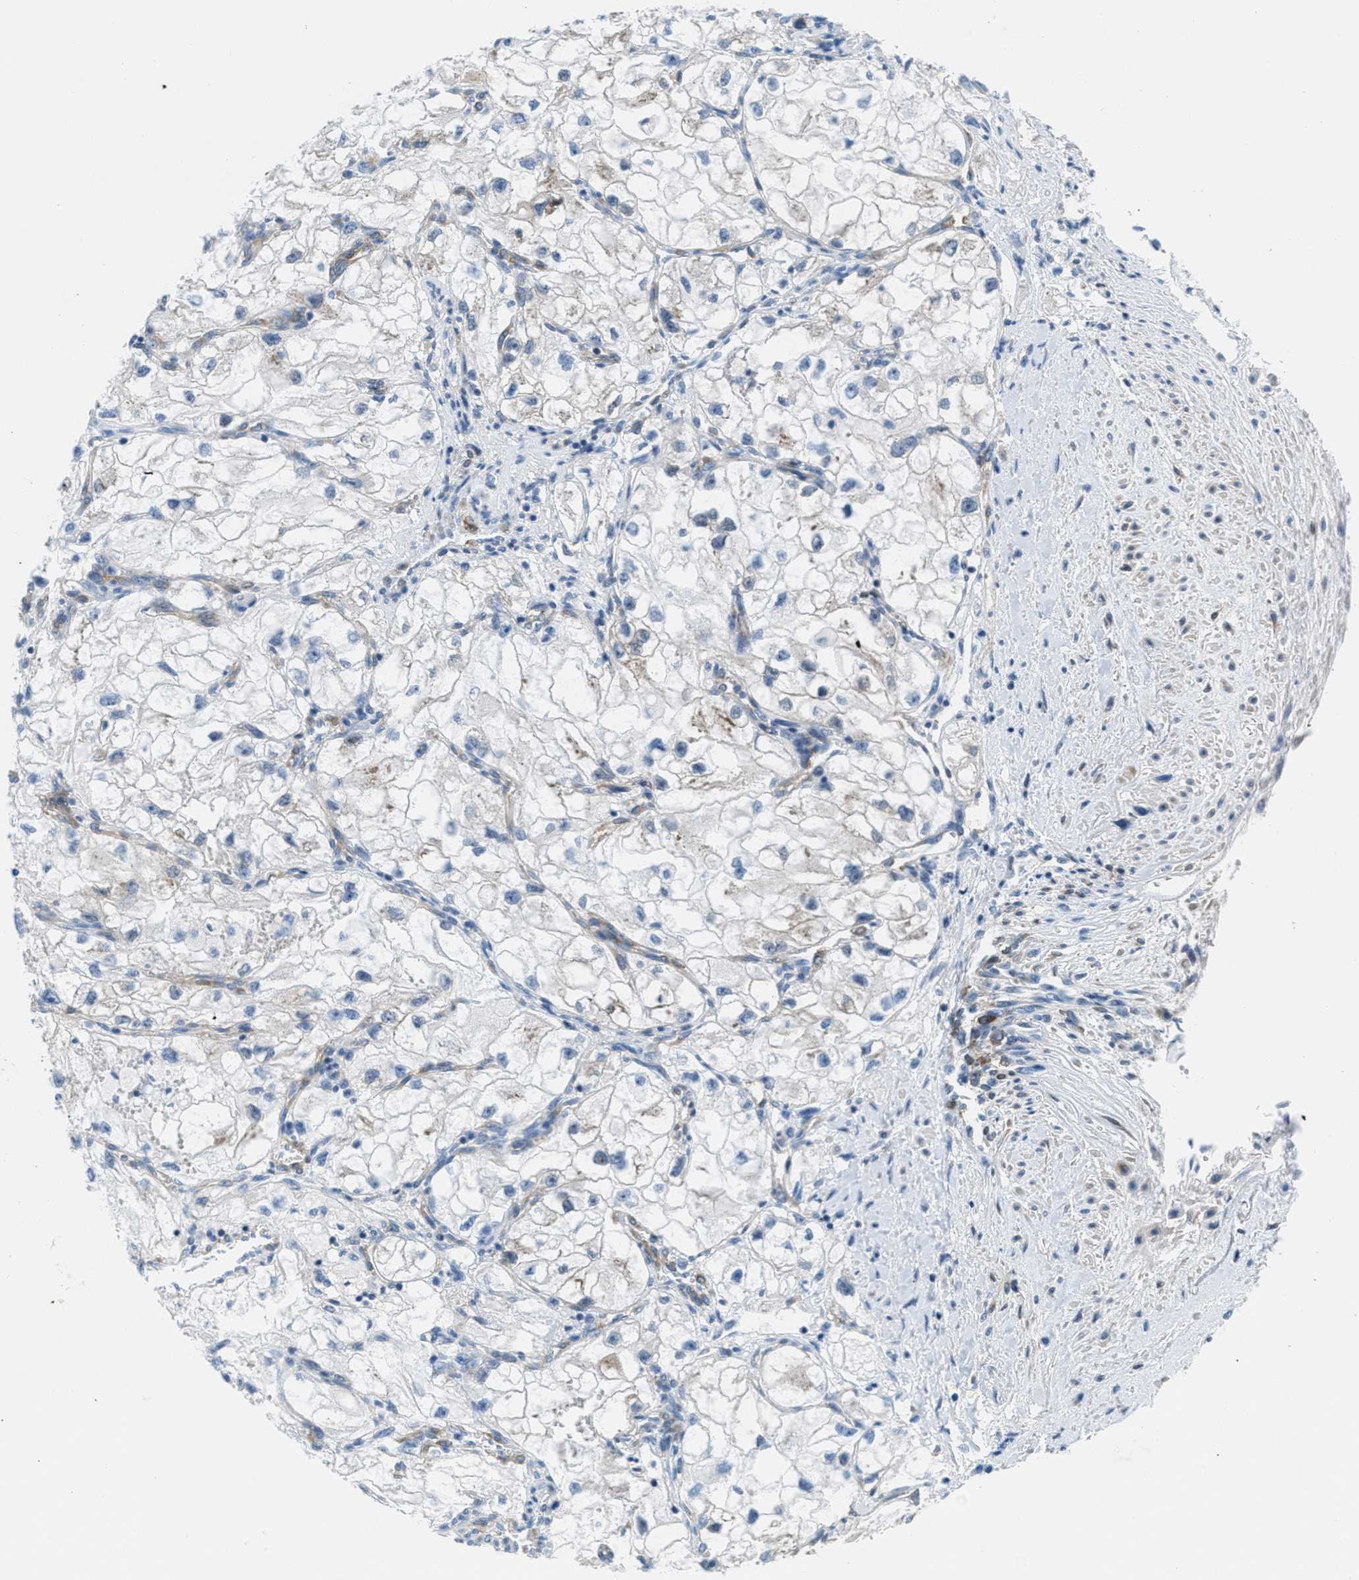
{"staining": {"intensity": "negative", "quantity": "none", "location": "none"}, "tissue": "renal cancer", "cell_type": "Tumor cells", "image_type": "cancer", "snomed": [{"axis": "morphology", "description": "Adenocarcinoma, NOS"}, {"axis": "topography", "description": "Kidney"}], "caption": "This is an immunohistochemistry photomicrograph of renal cancer. There is no staining in tumor cells.", "gene": "MAPRE2", "patient": {"sex": "female", "age": 70}}